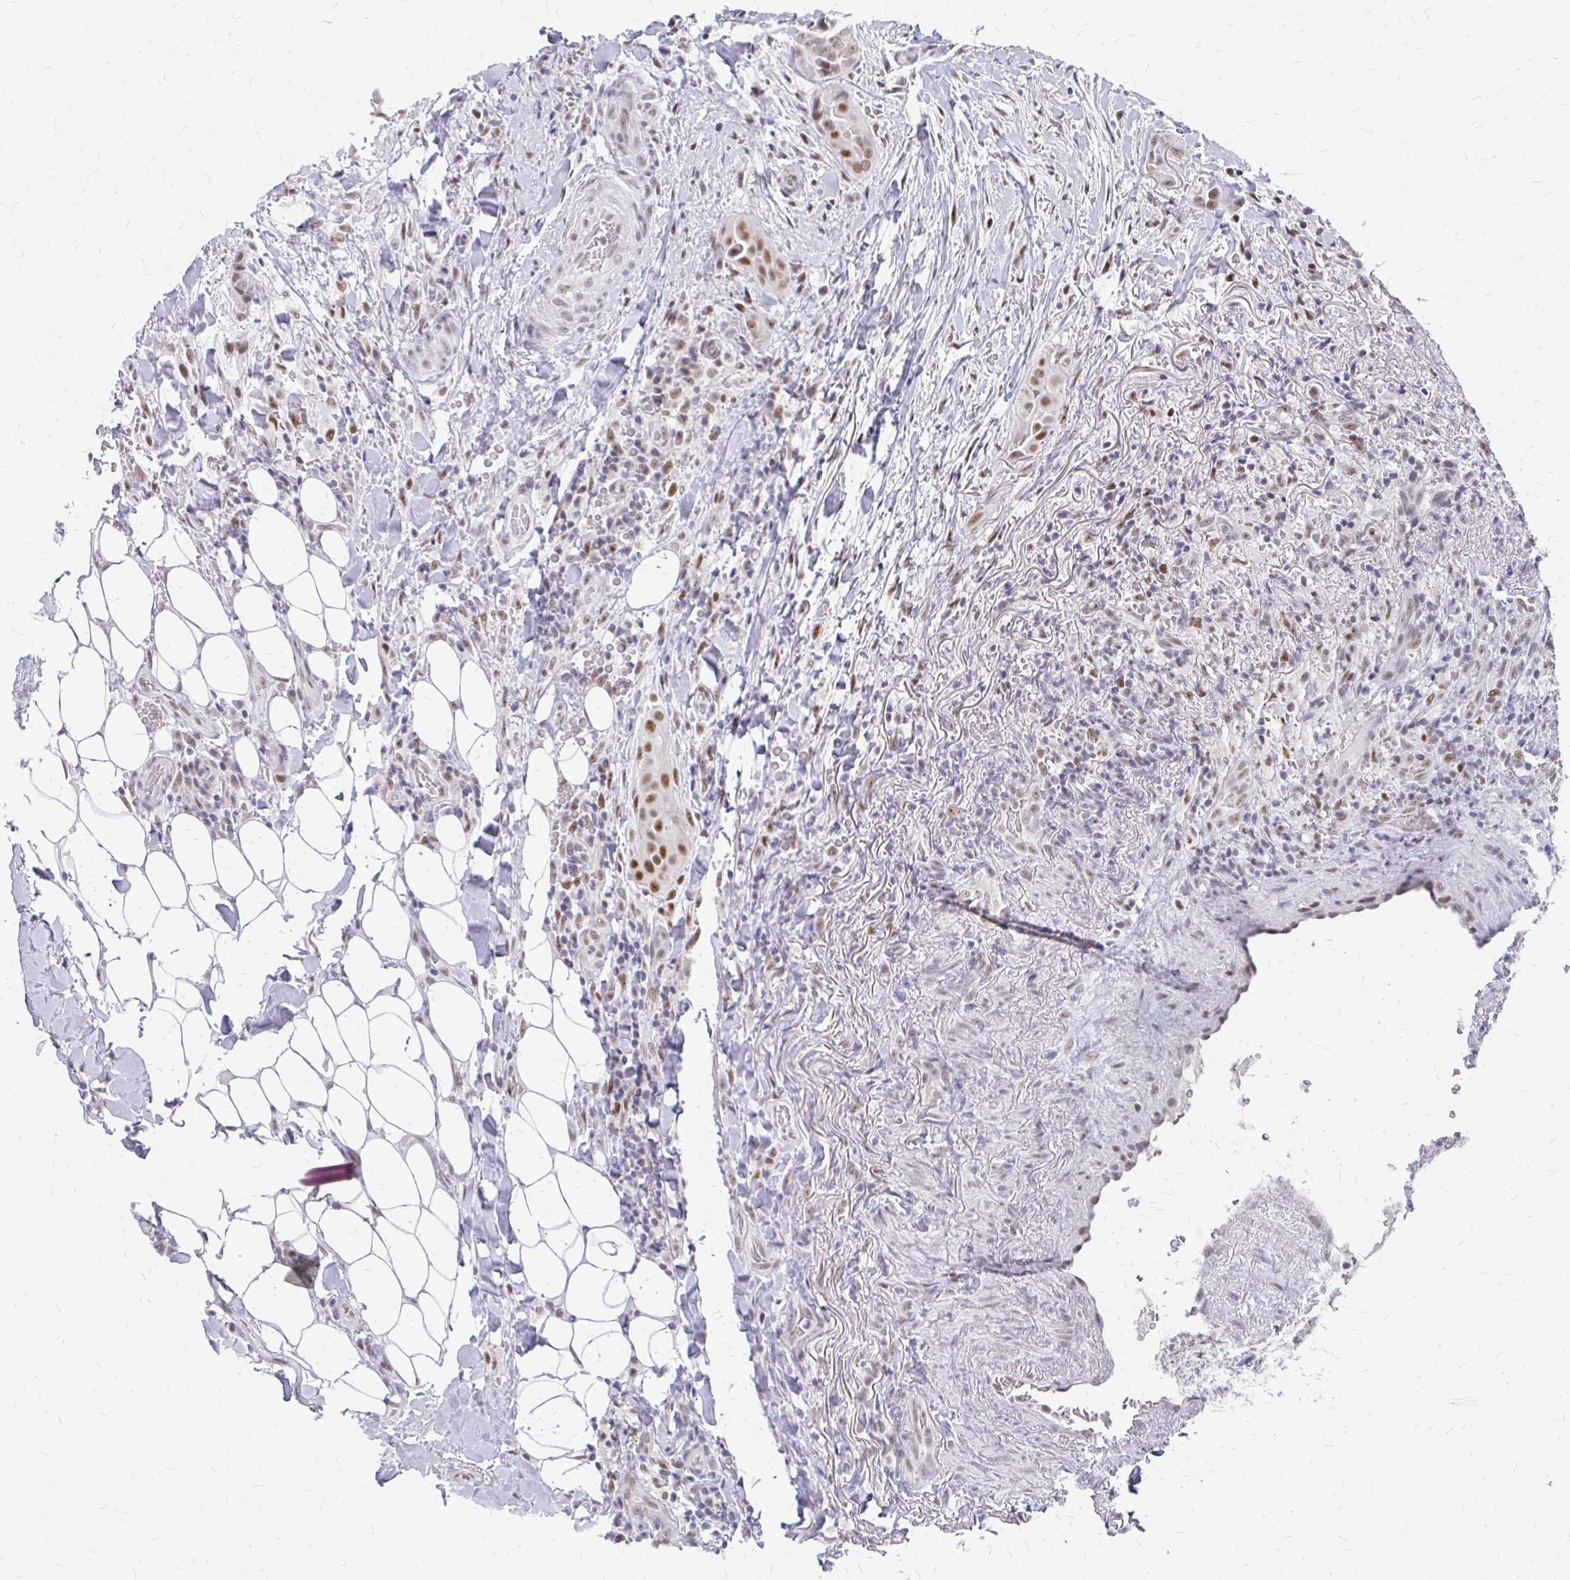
{"staining": {"intensity": "moderate", "quantity": ">75%", "location": "nuclear"}, "tissue": "thyroid cancer", "cell_type": "Tumor cells", "image_type": "cancer", "snomed": [{"axis": "morphology", "description": "Papillary adenocarcinoma, NOS"}, {"axis": "topography", "description": "Thyroid gland"}], "caption": "Papillary adenocarcinoma (thyroid) stained for a protein reveals moderate nuclear positivity in tumor cells.", "gene": "GTF2H1", "patient": {"sex": "male", "age": 61}}